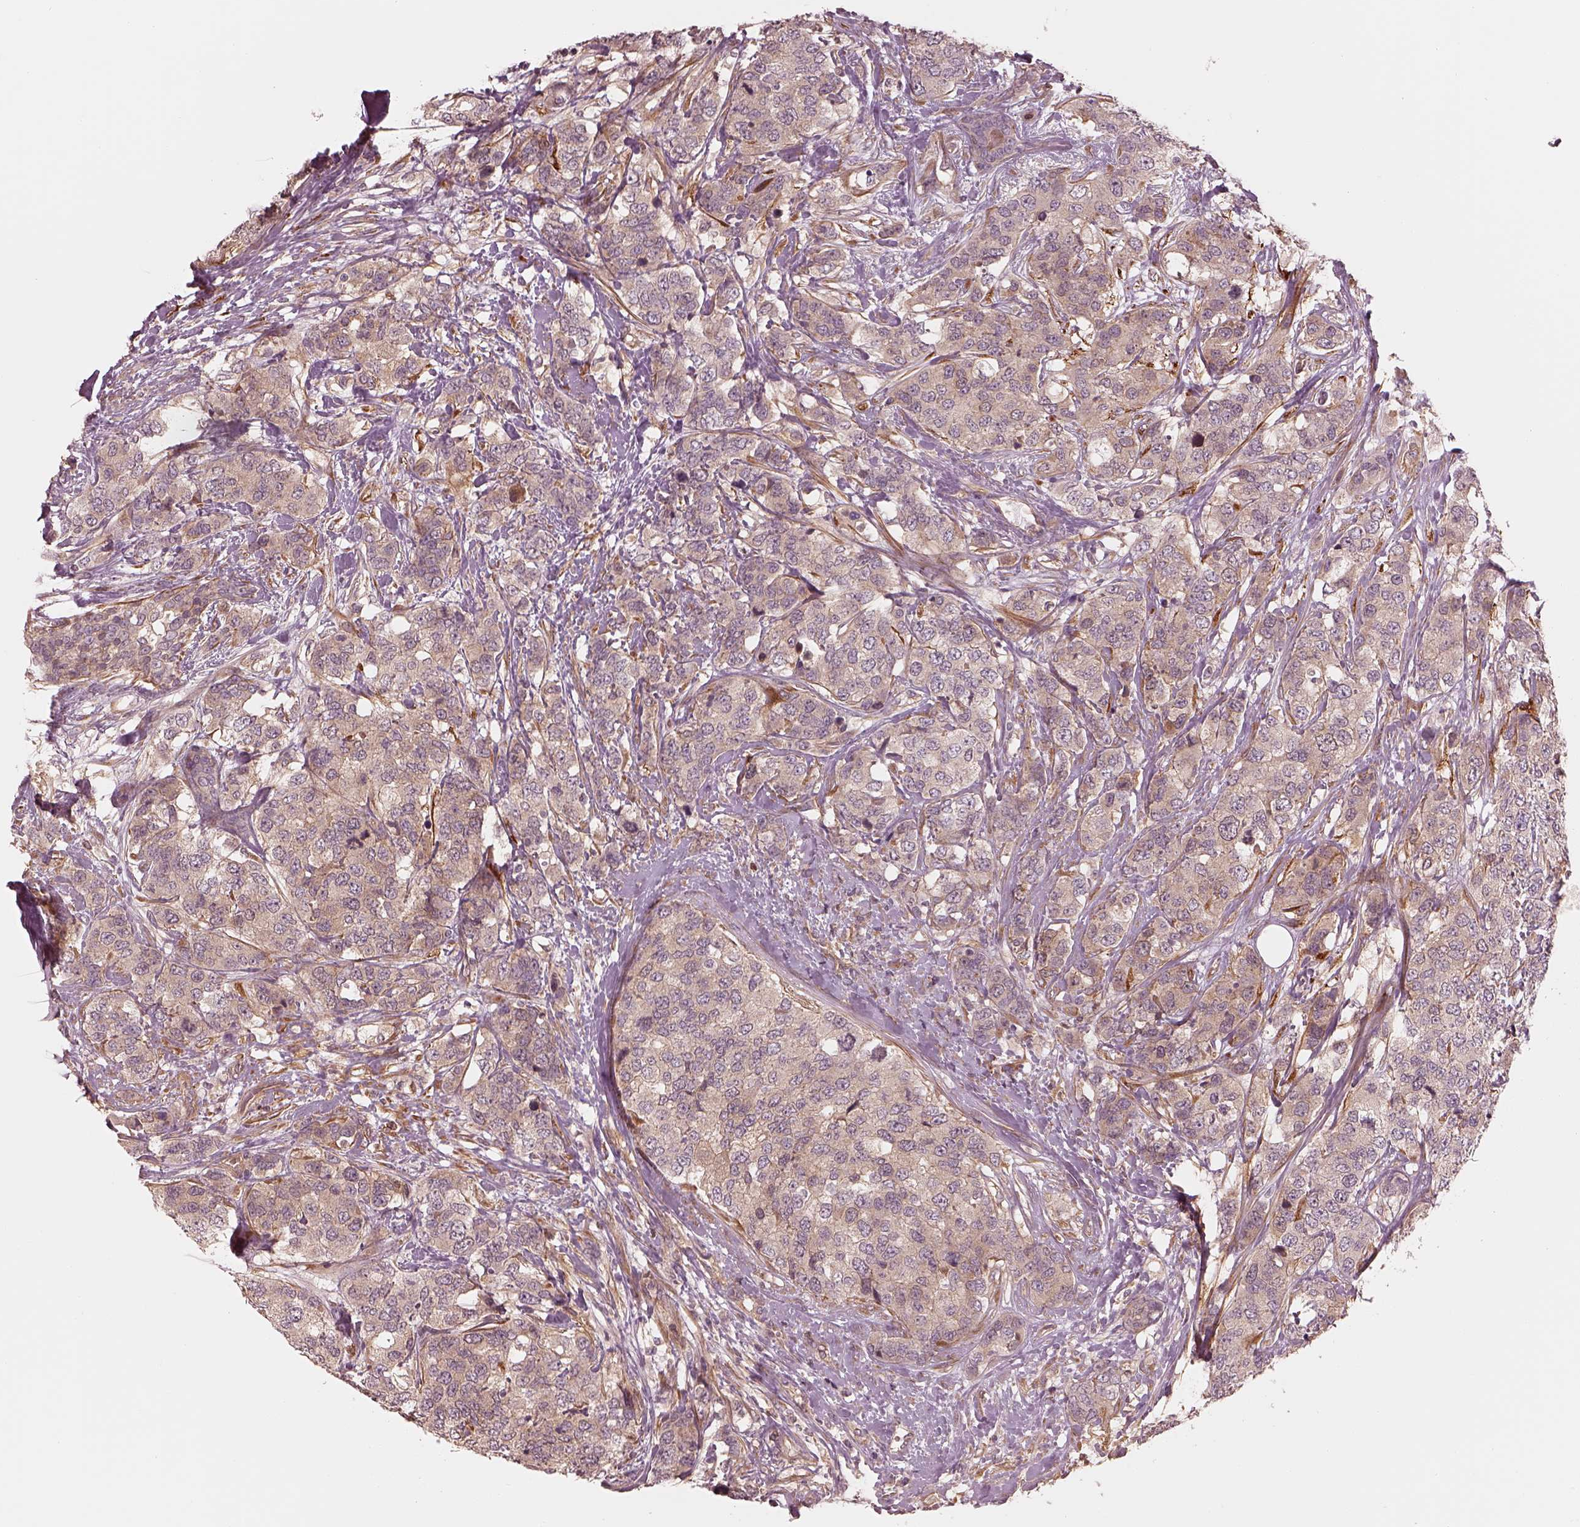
{"staining": {"intensity": "negative", "quantity": "none", "location": "none"}, "tissue": "breast cancer", "cell_type": "Tumor cells", "image_type": "cancer", "snomed": [{"axis": "morphology", "description": "Lobular carcinoma"}, {"axis": "topography", "description": "Breast"}], "caption": "High magnification brightfield microscopy of breast cancer stained with DAB (brown) and counterstained with hematoxylin (blue): tumor cells show no significant positivity.", "gene": "FAM107B", "patient": {"sex": "female", "age": 59}}